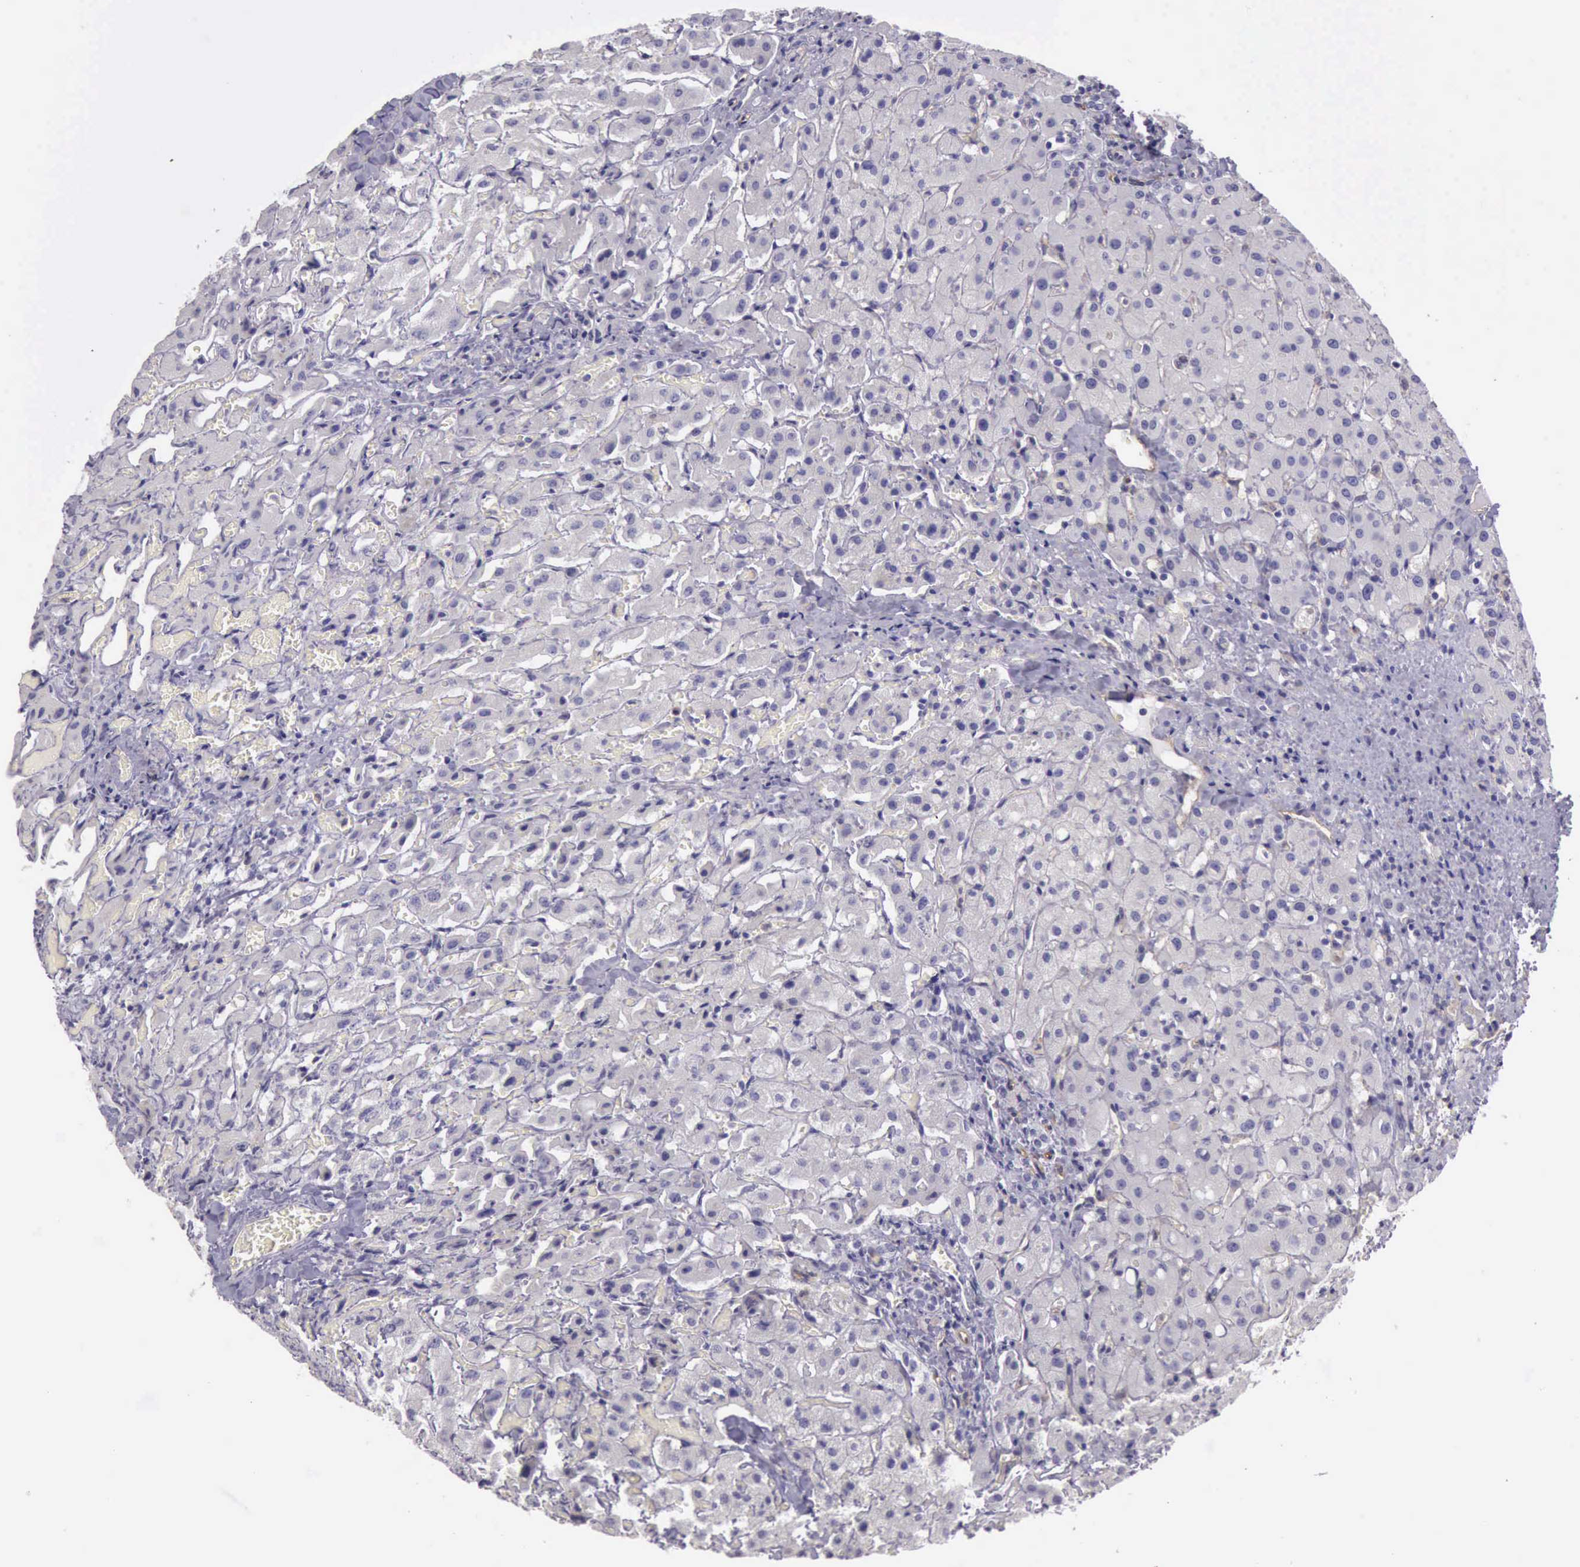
{"staining": {"intensity": "negative", "quantity": "none", "location": "none"}, "tissue": "liver", "cell_type": "Cholangiocytes", "image_type": "normal", "snomed": [{"axis": "morphology", "description": "Normal tissue, NOS"}, {"axis": "topography", "description": "Liver"}], "caption": "Cholangiocytes show no significant protein staining in unremarkable liver. The staining was performed using DAB (3,3'-diaminobenzidine) to visualize the protein expression in brown, while the nuclei were stained in blue with hematoxylin (Magnification: 20x).", "gene": "TCEANC", "patient": {"sex": "female", "age": 27}}